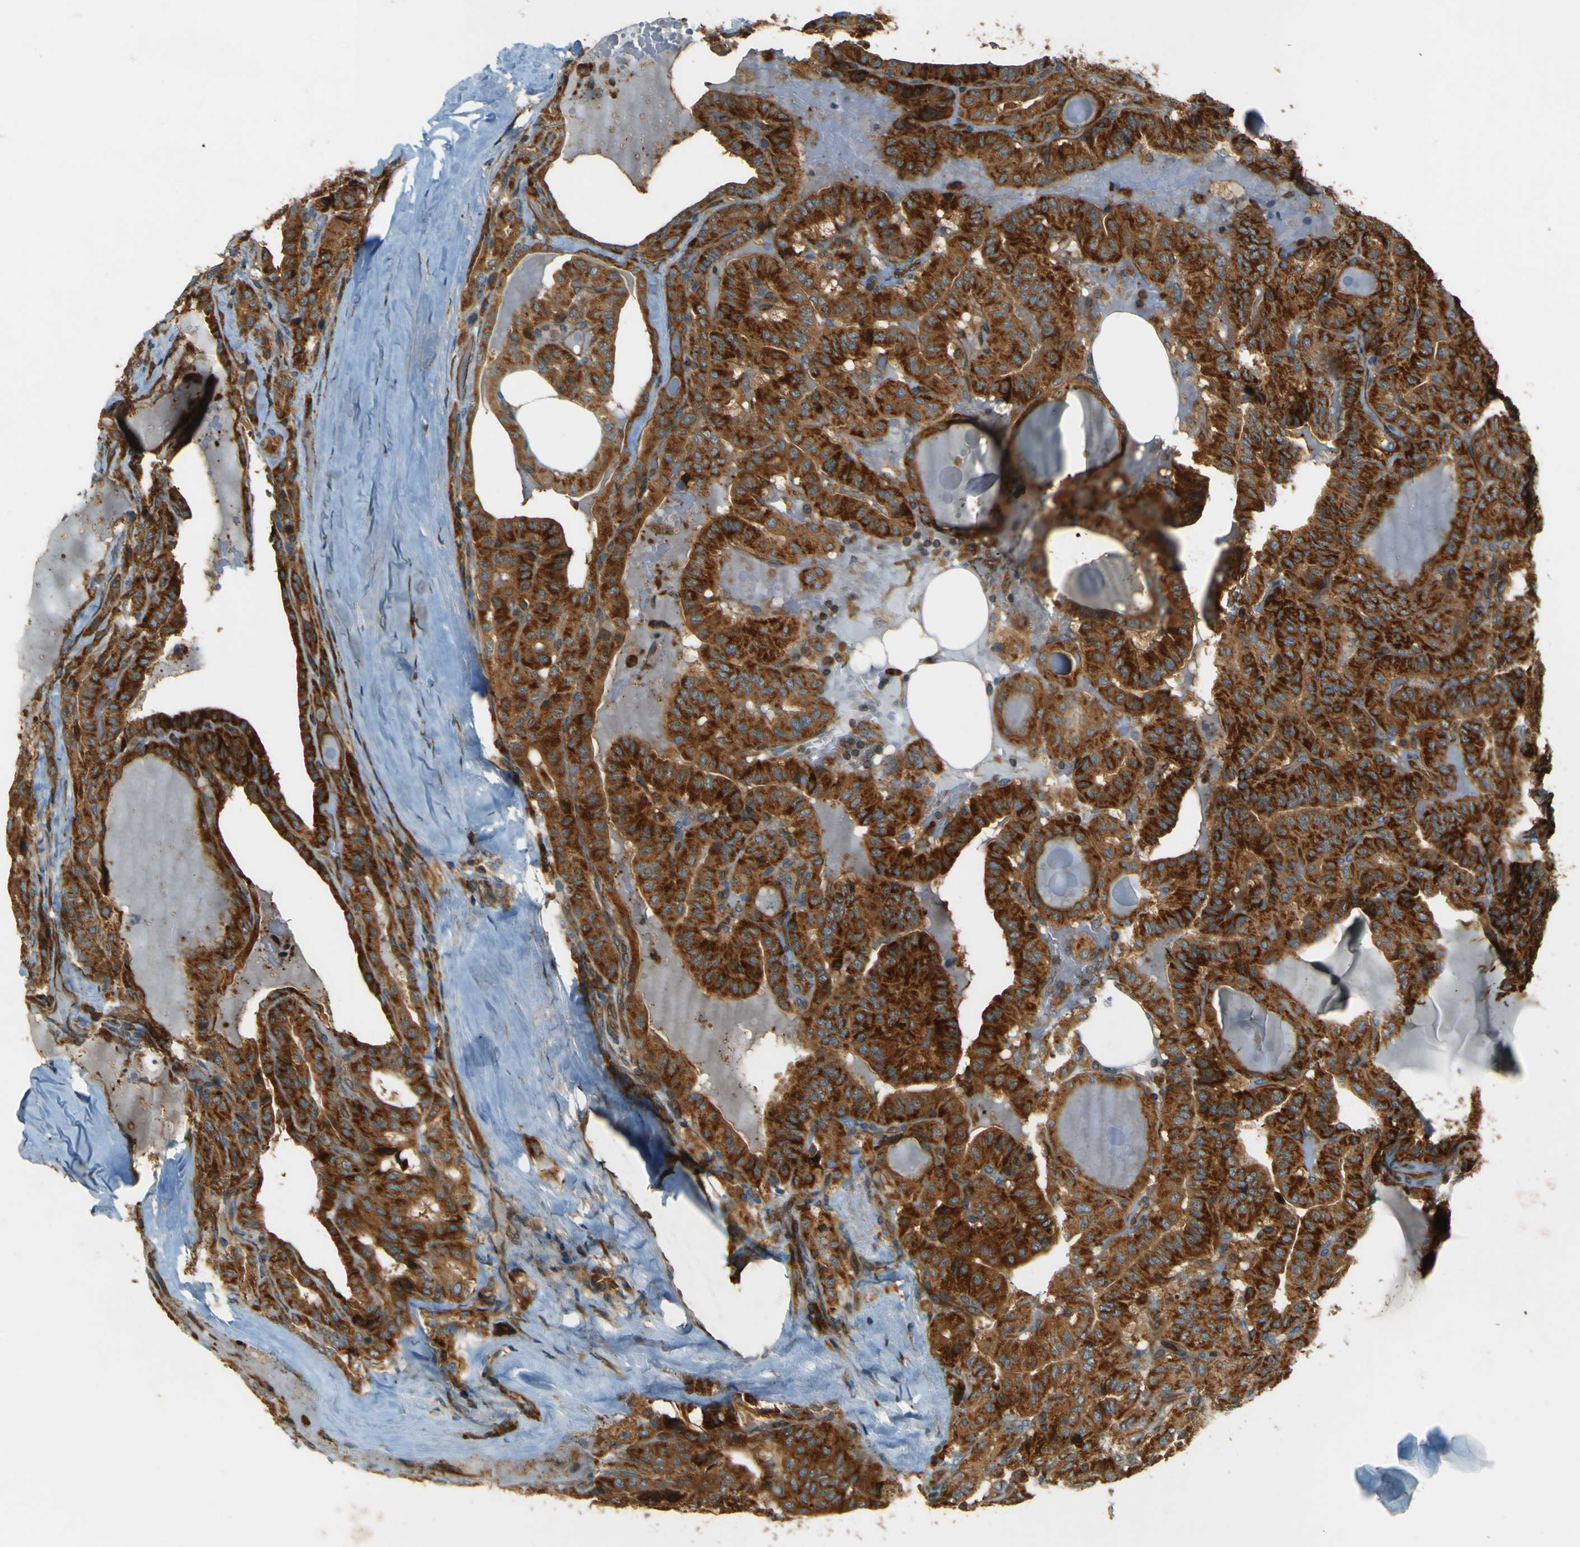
{"staining": {"intensity": "strong", "quantity": ">75%", "location": "cytoplasmic/membranous"}, "tissue": "head and neck cancer", "cell_type": "Tumor cells", "image_type": "cancer", "snomed": [{"axis": "morphology", "description": "Squamous cell carcinoma, NOS"}, {"axis": "topography", "description": "Oral tissue"}, {"axis": "topography", "description": "Head-Neck"}], "caption": "Tumor cells exhibit high levels of strong cytoplasmic/membranous positivity in approximately >75% of cells in human squamous cell carcinoma (head and neck).", "gene": "DNAJC5", "patient": {"sex": "female", "age": 50}}